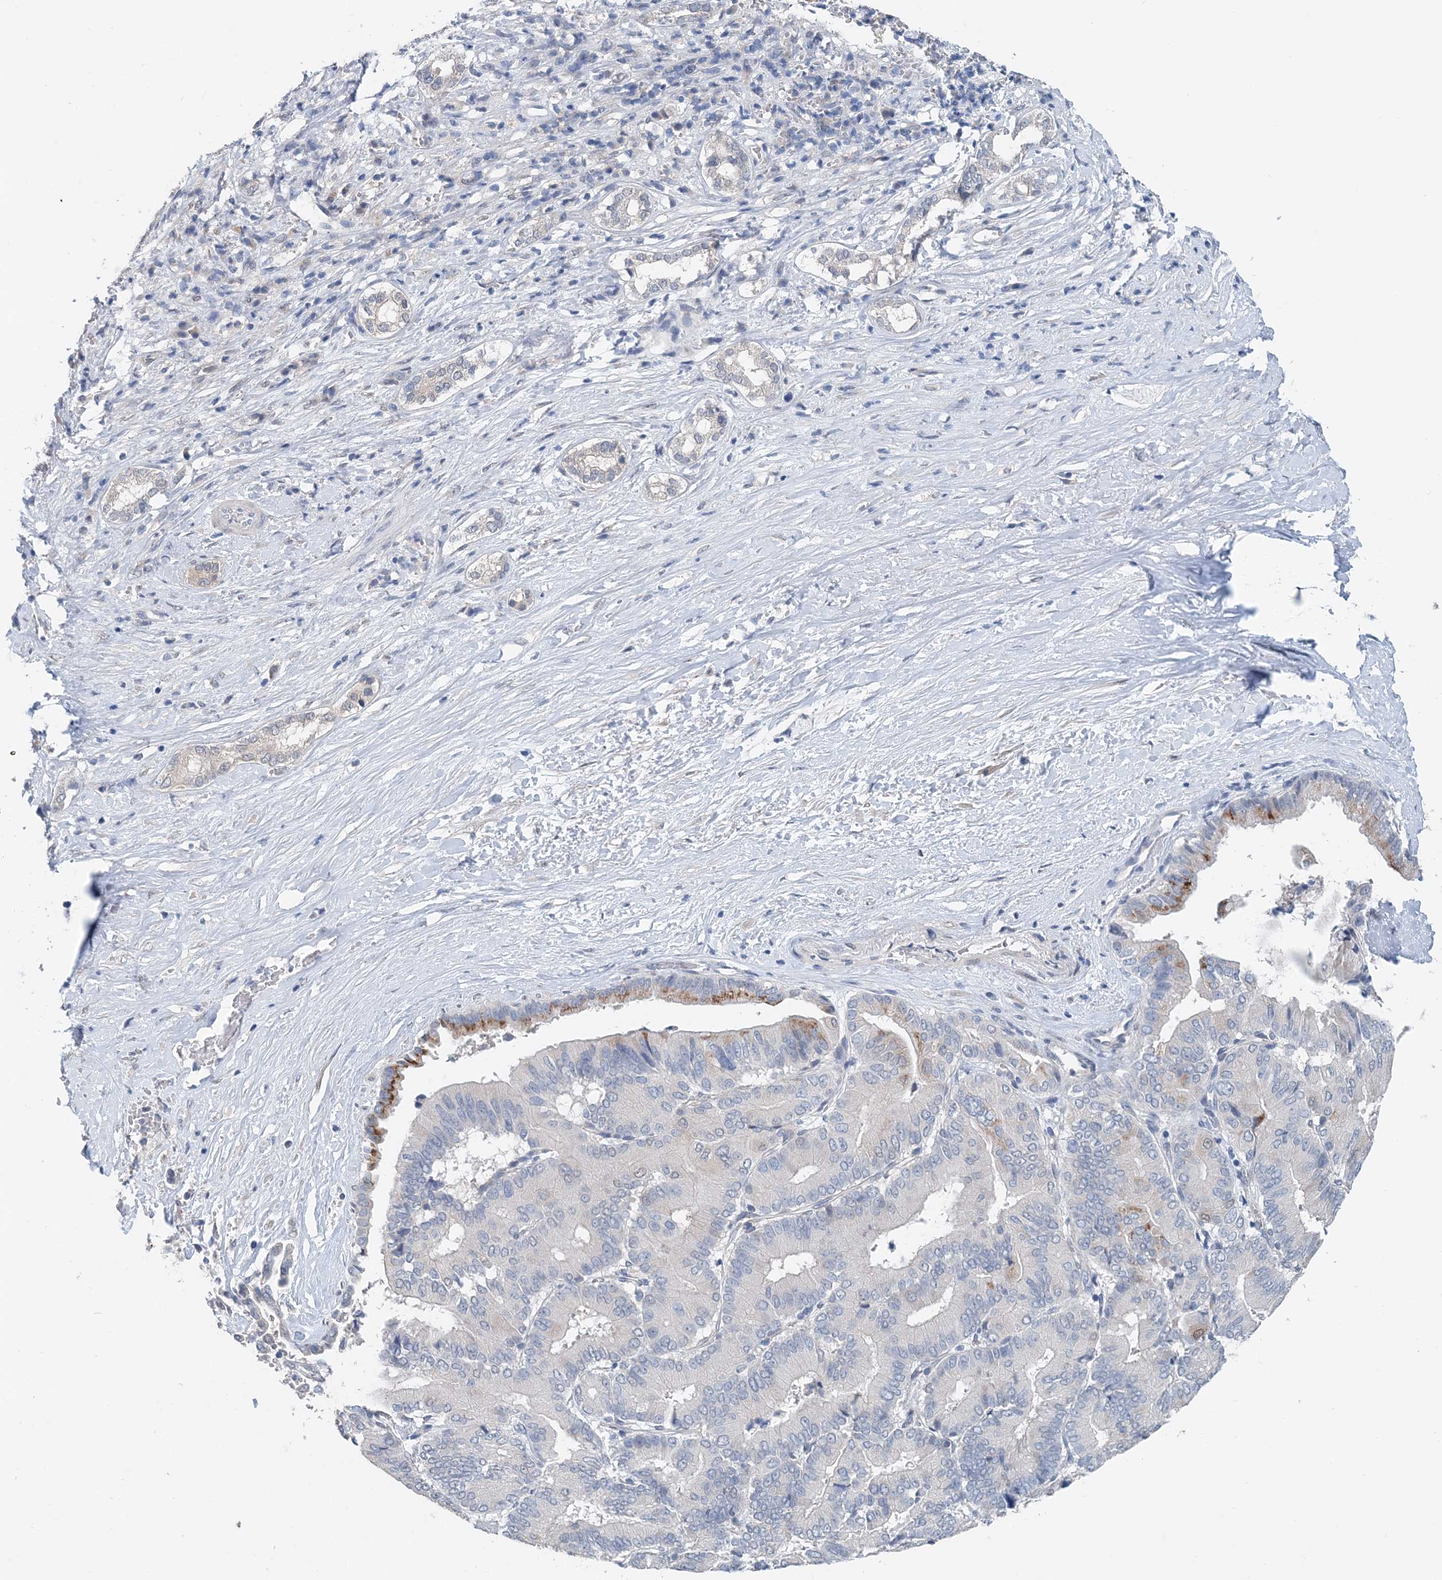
{"staining": {"intensity": "negative", "quantity": "none", "location": "none"}, "tissue": "liver cancer", "cell_type": "Tumor cells", "image_type": "cancer", "snomed": [{"axis": "morphology", "description": "Cholangiocarcinoma"}, {"axis": "topography", "description": "Liver"}], "caption": "There is no significant positivity in tumor cells of liver cancer.", "gene": "PFN2", "patient": {"sex": "female", "age": 75}}